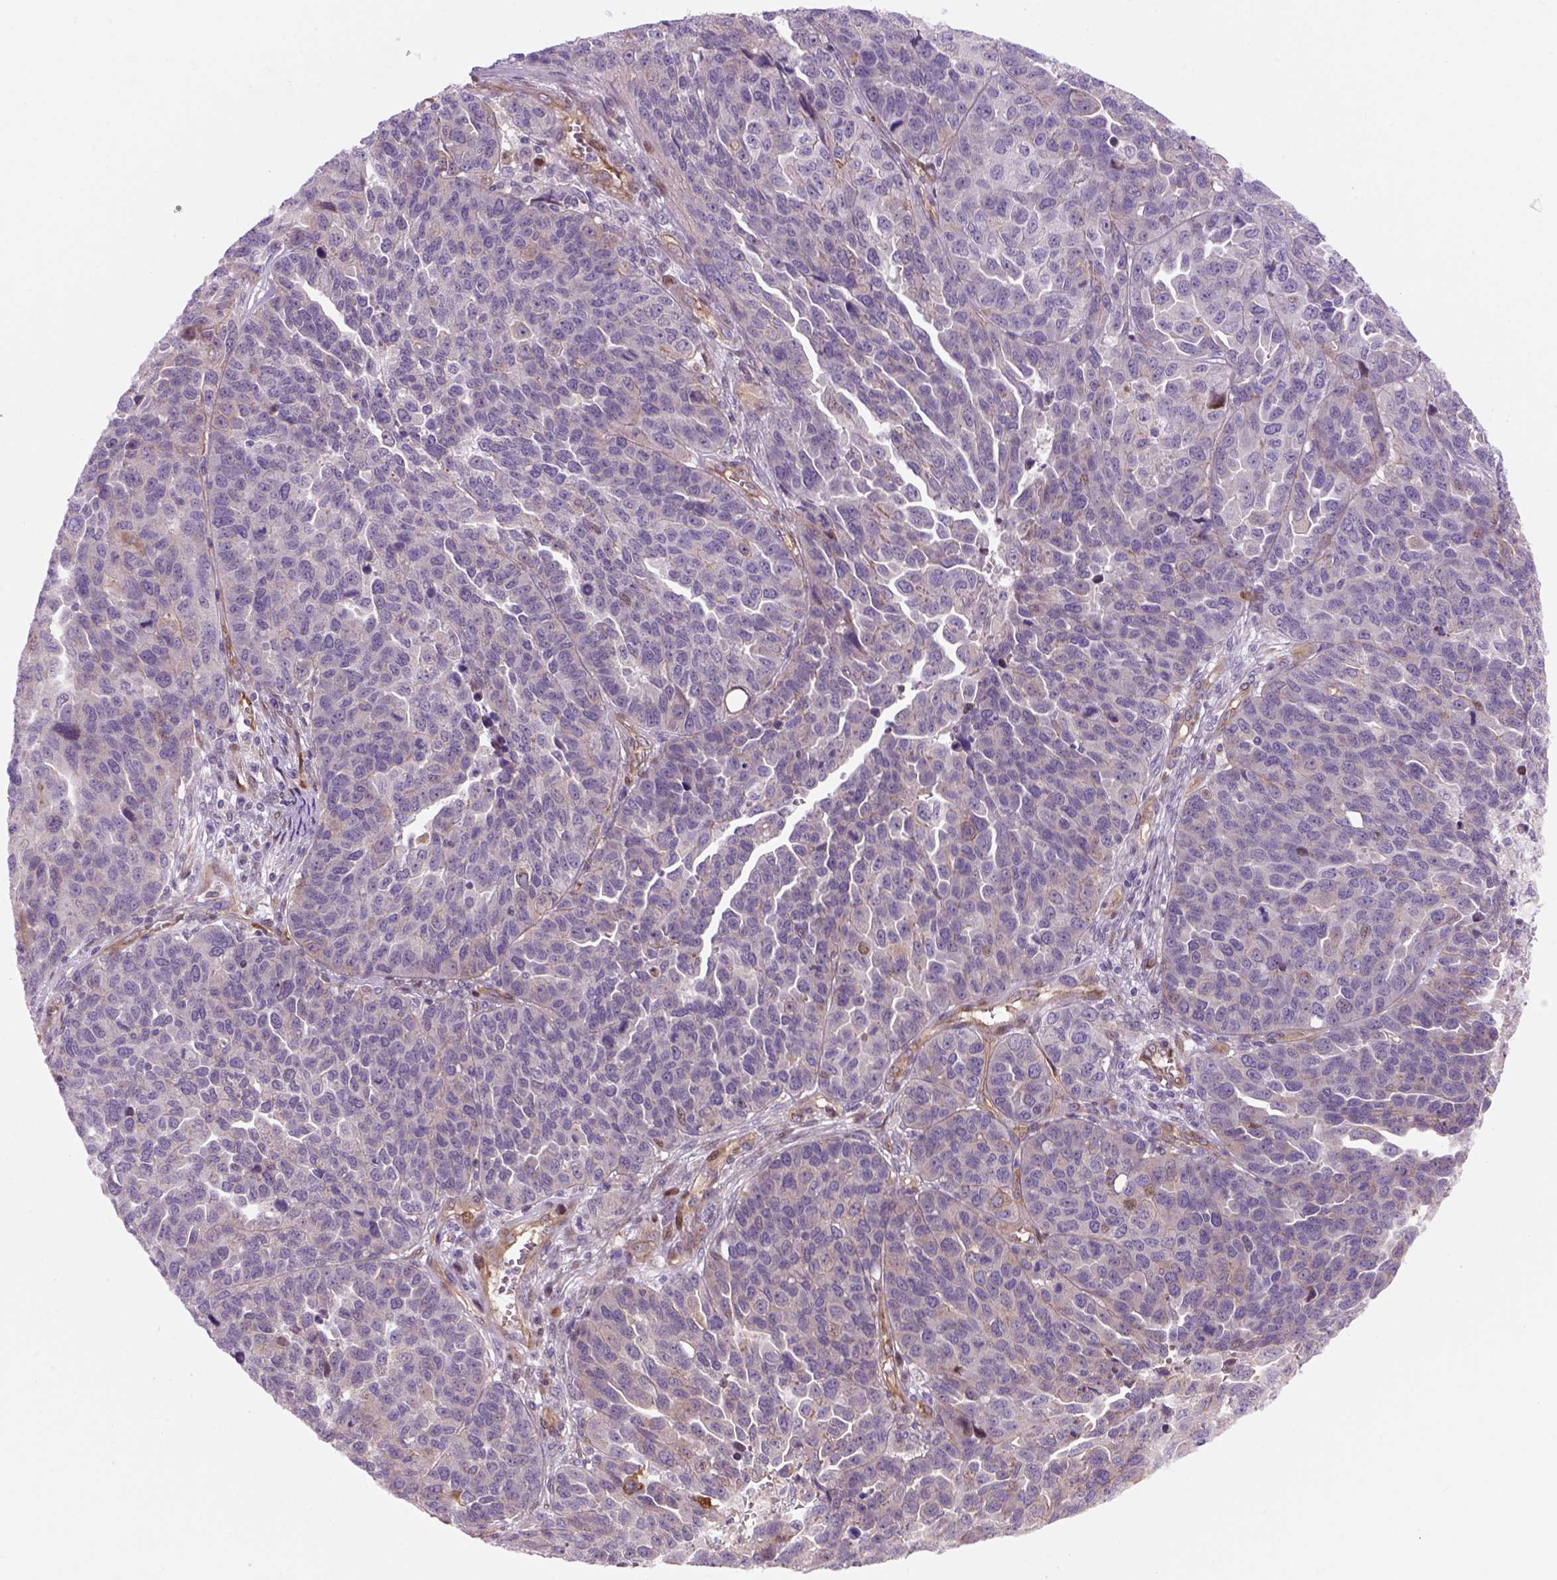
{"staining": {"intensity": "weak", "quantity": "<25%", "location": "cytoplasmic/membranous"}, "tissue": "ovarian cancer", "cell_type": "Tumor cells", "image_type": "cancer", "snomed": [{"axis": "morphology", "description": "Cystadenocarcinoma, serous, NOS"}, {"axis": "topography", "description": "Ovary"}], "caption": "DAB (3,3'-diaminobenzidine) immunohistochemical staining of human ovarian serous cystadenocarcinoma reveals no significant staining in tumor cells. (Stains: DAB (3,3'-diaminobenzidine) immunohistochemistry (IHC) with hematoxylin counter stain, Microscopy: brightfield microscopy at high magnification).", "gene": "VSTM5", "patient": {"sex": "female", "age": 87}}